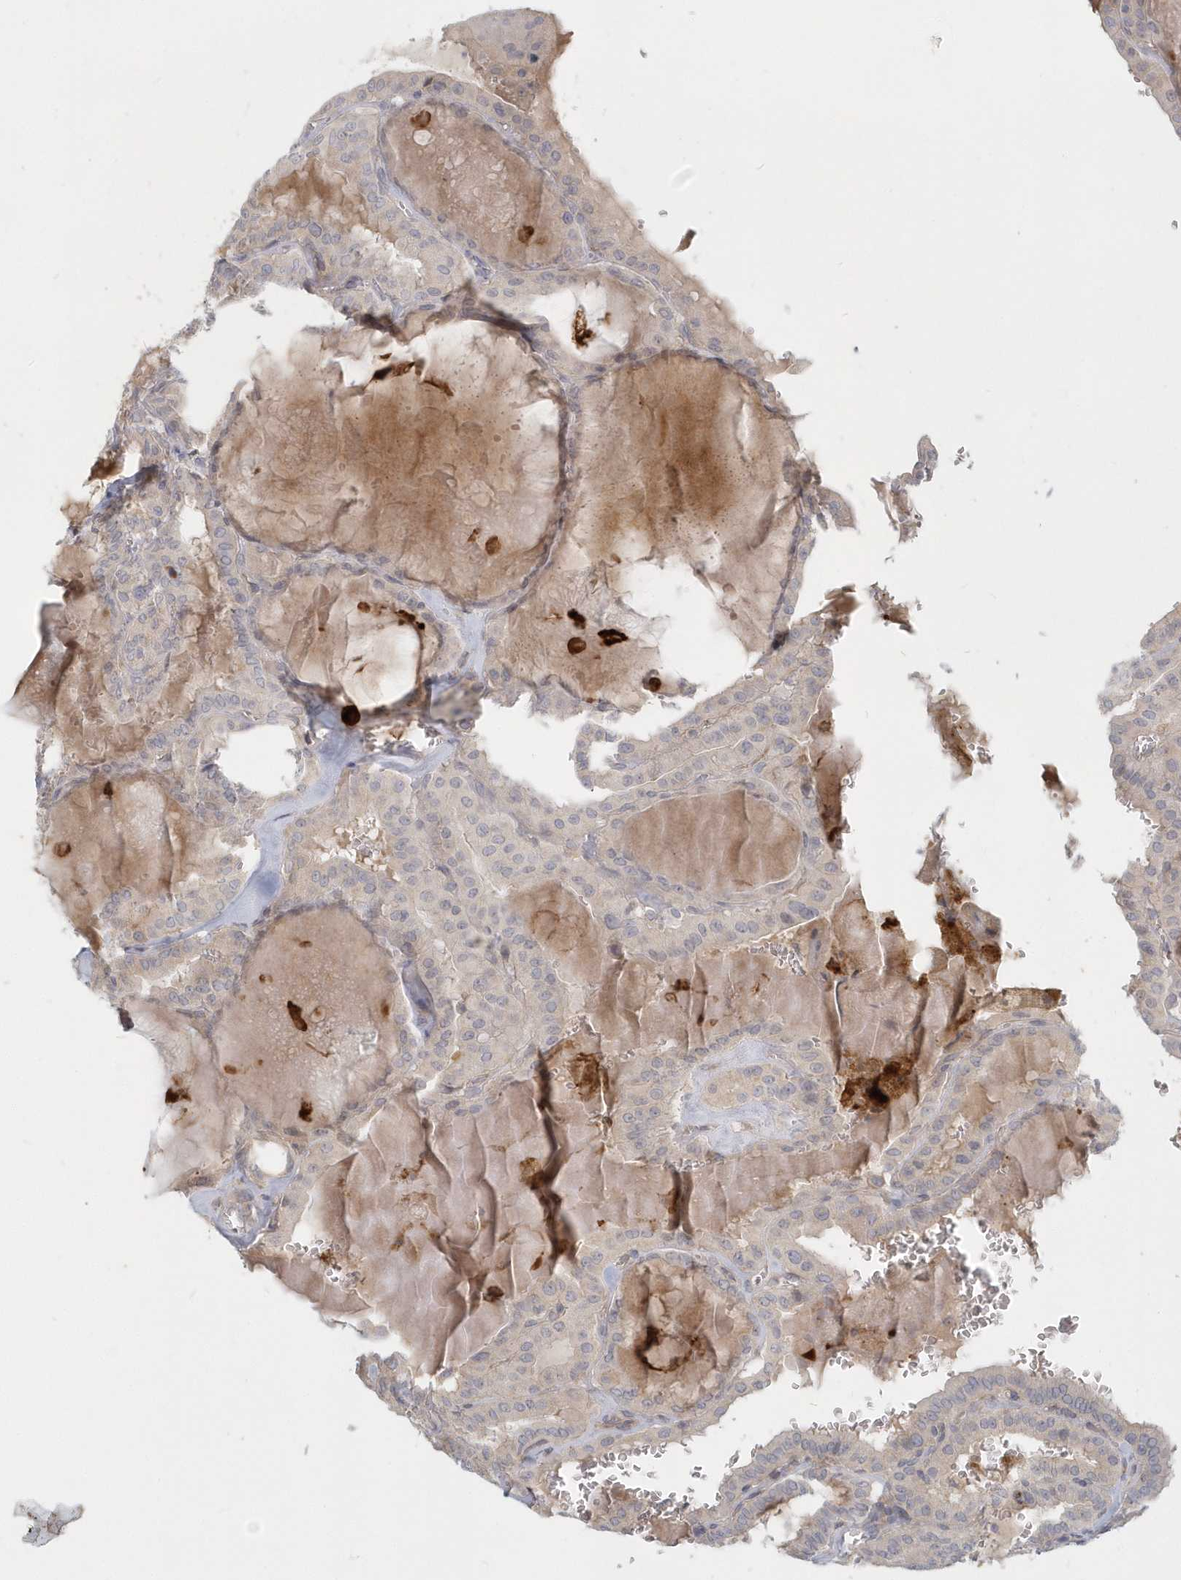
{"staining": {"intensity": "weak", "quantity": "<25%", "location": "cytoplasmic/membranous"}, "tissue": "thyroid cancer", "cell_type": "Tumor cells", "image_type": "cancer", "snomed": [{"axis": "morphology", "description": "Papillary adenocarcinoma, NOS"}, {"axis": "topography", "description": "Thyroid gland"}], "caption": "Immunohistochemistry photomicrograph of human thyroid cancer stained for a protein (brown), which displays no positivity in tumor cells.", "gene": "NAPB", "patient": {"sex": "male", "age": 52}}